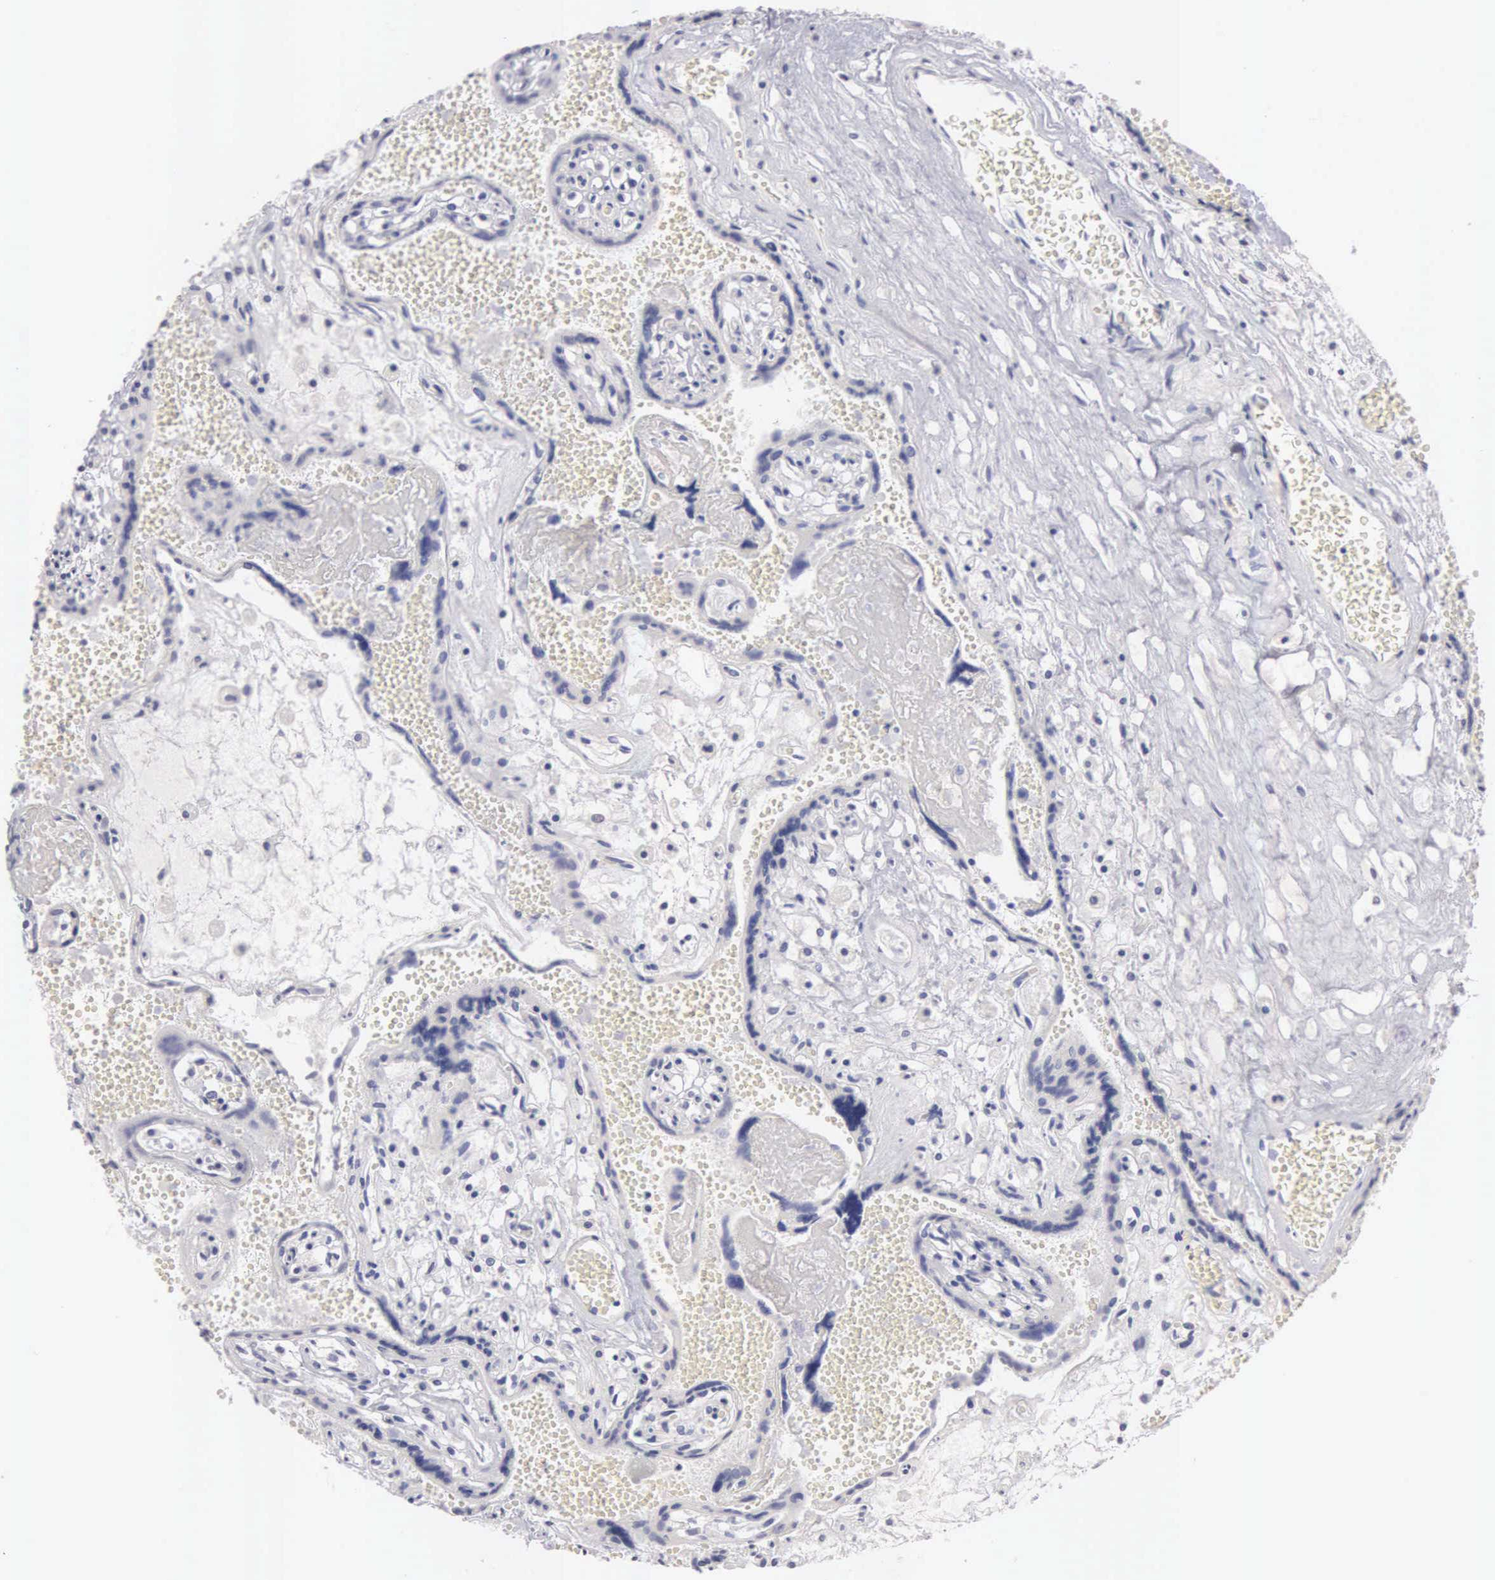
{"staining": {"intensity": "moderate", "quantity": "<25%", "location": "cytoplasmic/membranous"}, "tissue": "placenta", "cell_type": "Decidual cells", "image_type": "normal", "snomed": [{"axis": "morphology", "description": "Normal tissue, NOS"}, {"axis": "topography", "description": "Placenta"}], "caption": "Benign placenta shows moderate cytoplasmic/membranous expression in about <25% of decidual cells, visualized by immunohistochemistry.", "gene": "CEP170B", "patient": {"sex": "female", "age": 40}}